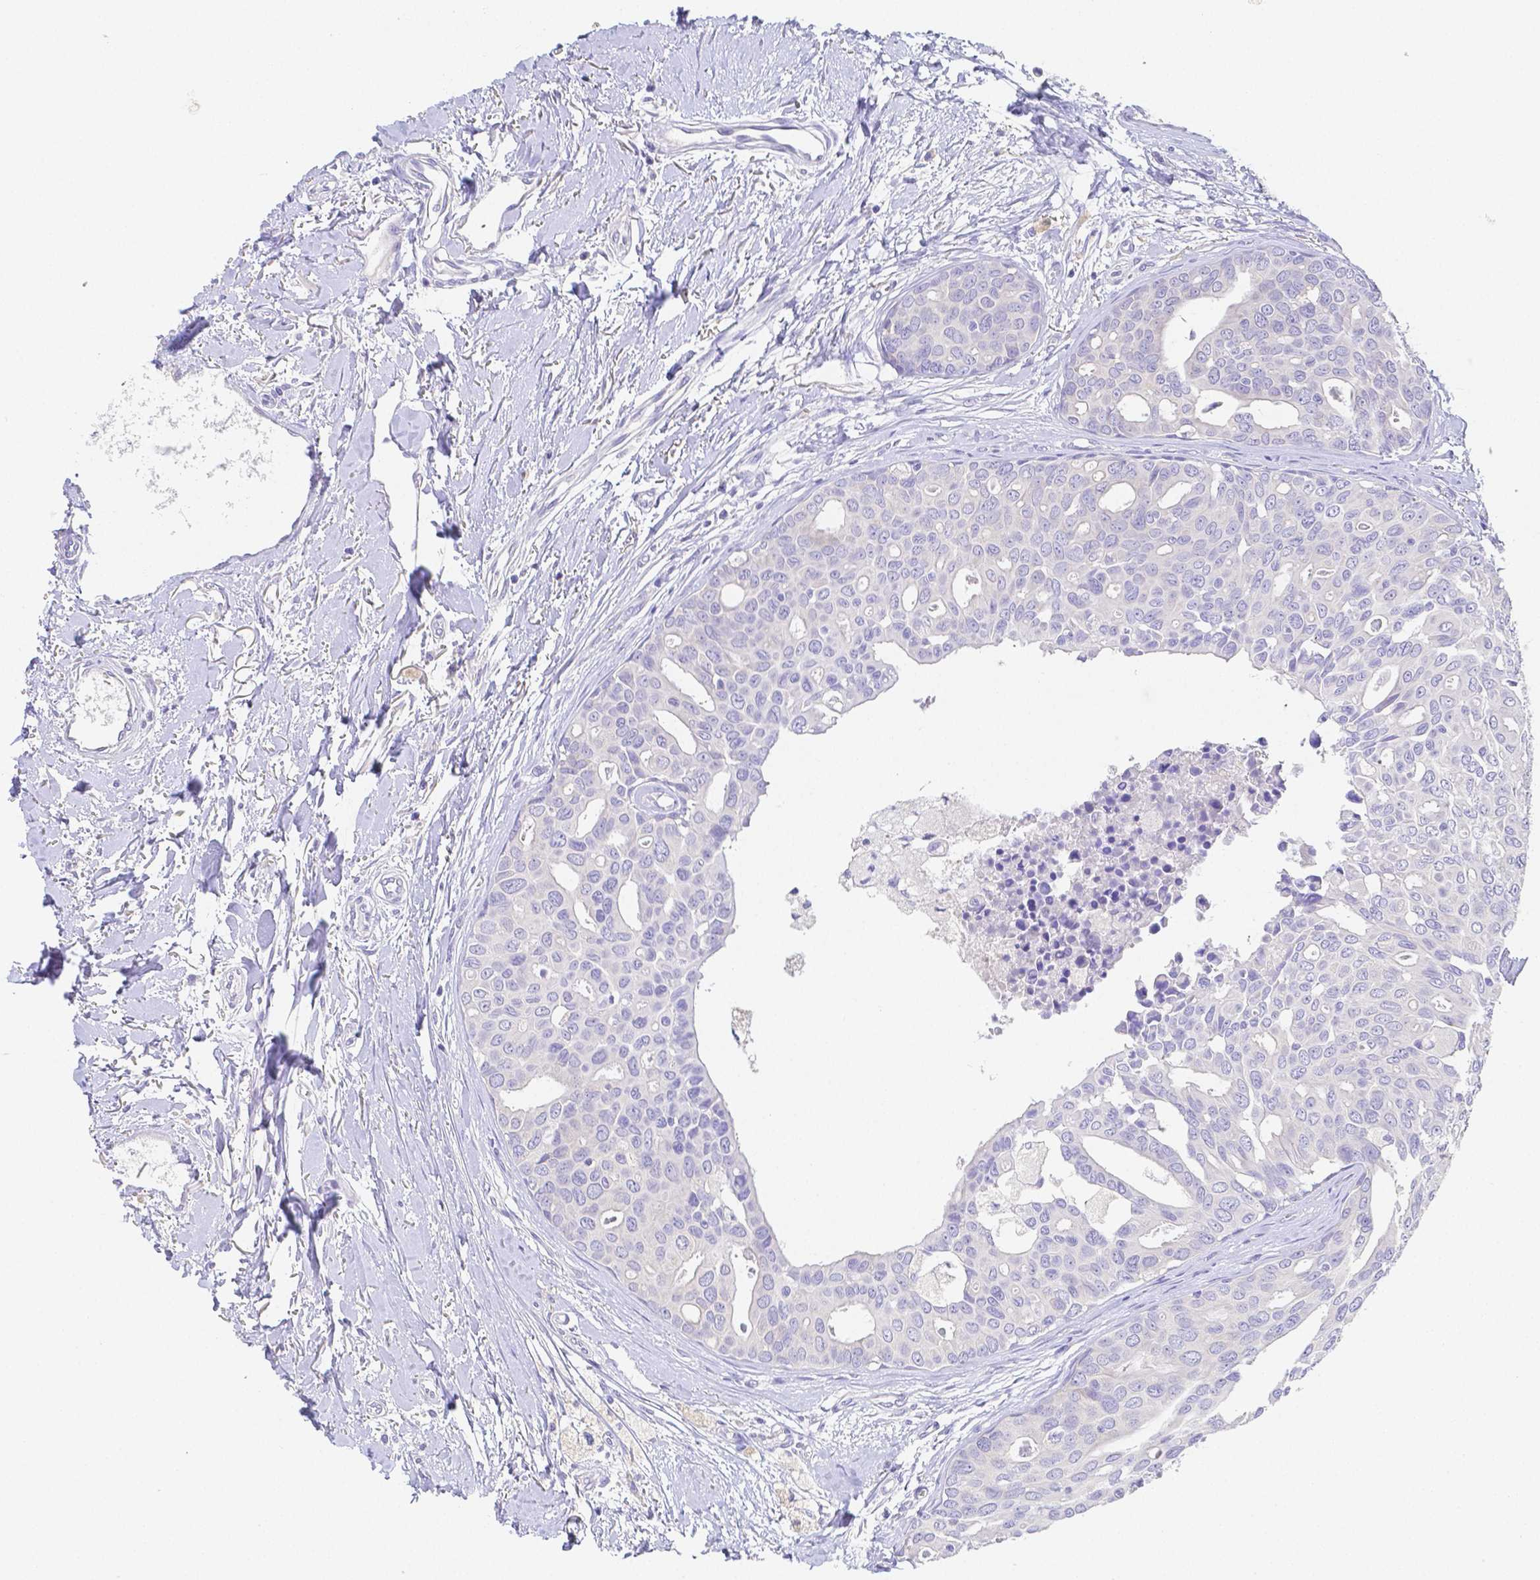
{"staining": {"intensity": "negative", "quantity": "none", "location": "none"}, "tissue": "breast cancer", "cell_type": "Tumor cells", "image_type": "cancer", "snomed": [{"axis": "morphology", "description": "Duct carcinoma"}, {"axis": "topography", "description": "Breast"}], "caption": "Tumor cells show no significant protein expression in invasive ductal carcinoma (breast).", "gene": "ZG16B", "patient": {"sex": "female", "age": 54}}